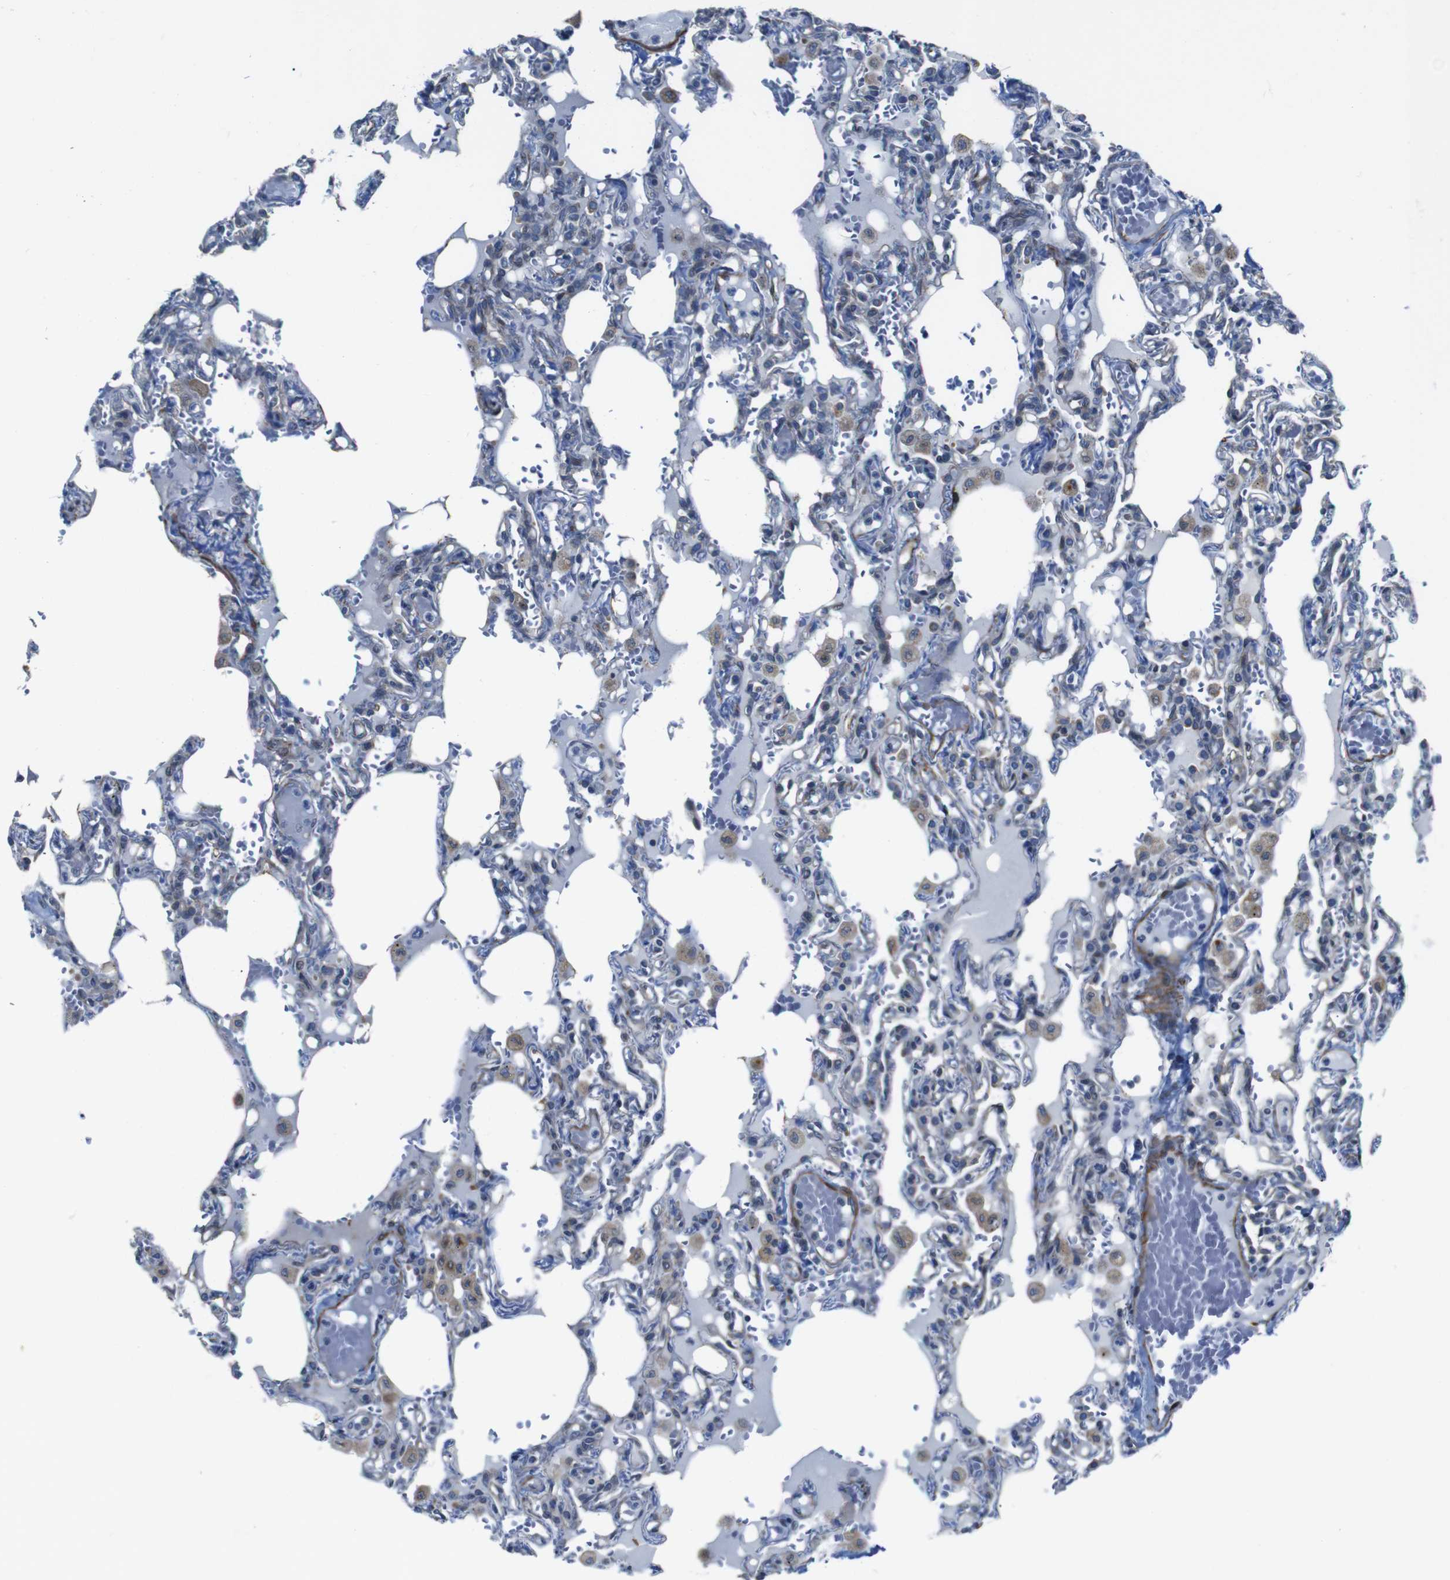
{"staining": {"intensity": "weak", "quantity": "<25%", "location": "cytoplasmic/membranous"}, "tissue": "lung", "cell_type": "Alveolar cells", "image_type": "normal", "snomed": [{"axis": "morphology", "description": "Normal tissue, NOS"}, {"axis": "topography", "description": "Lung"}], "caption": "Immunohistochemistry of unremarkable lung demonstrates no staining in alveolar cells. (DAB immunohistochemistry (IHC), high magnification).", "gene": "GGT7", "patient": {"sex": "male", "age": 21}}